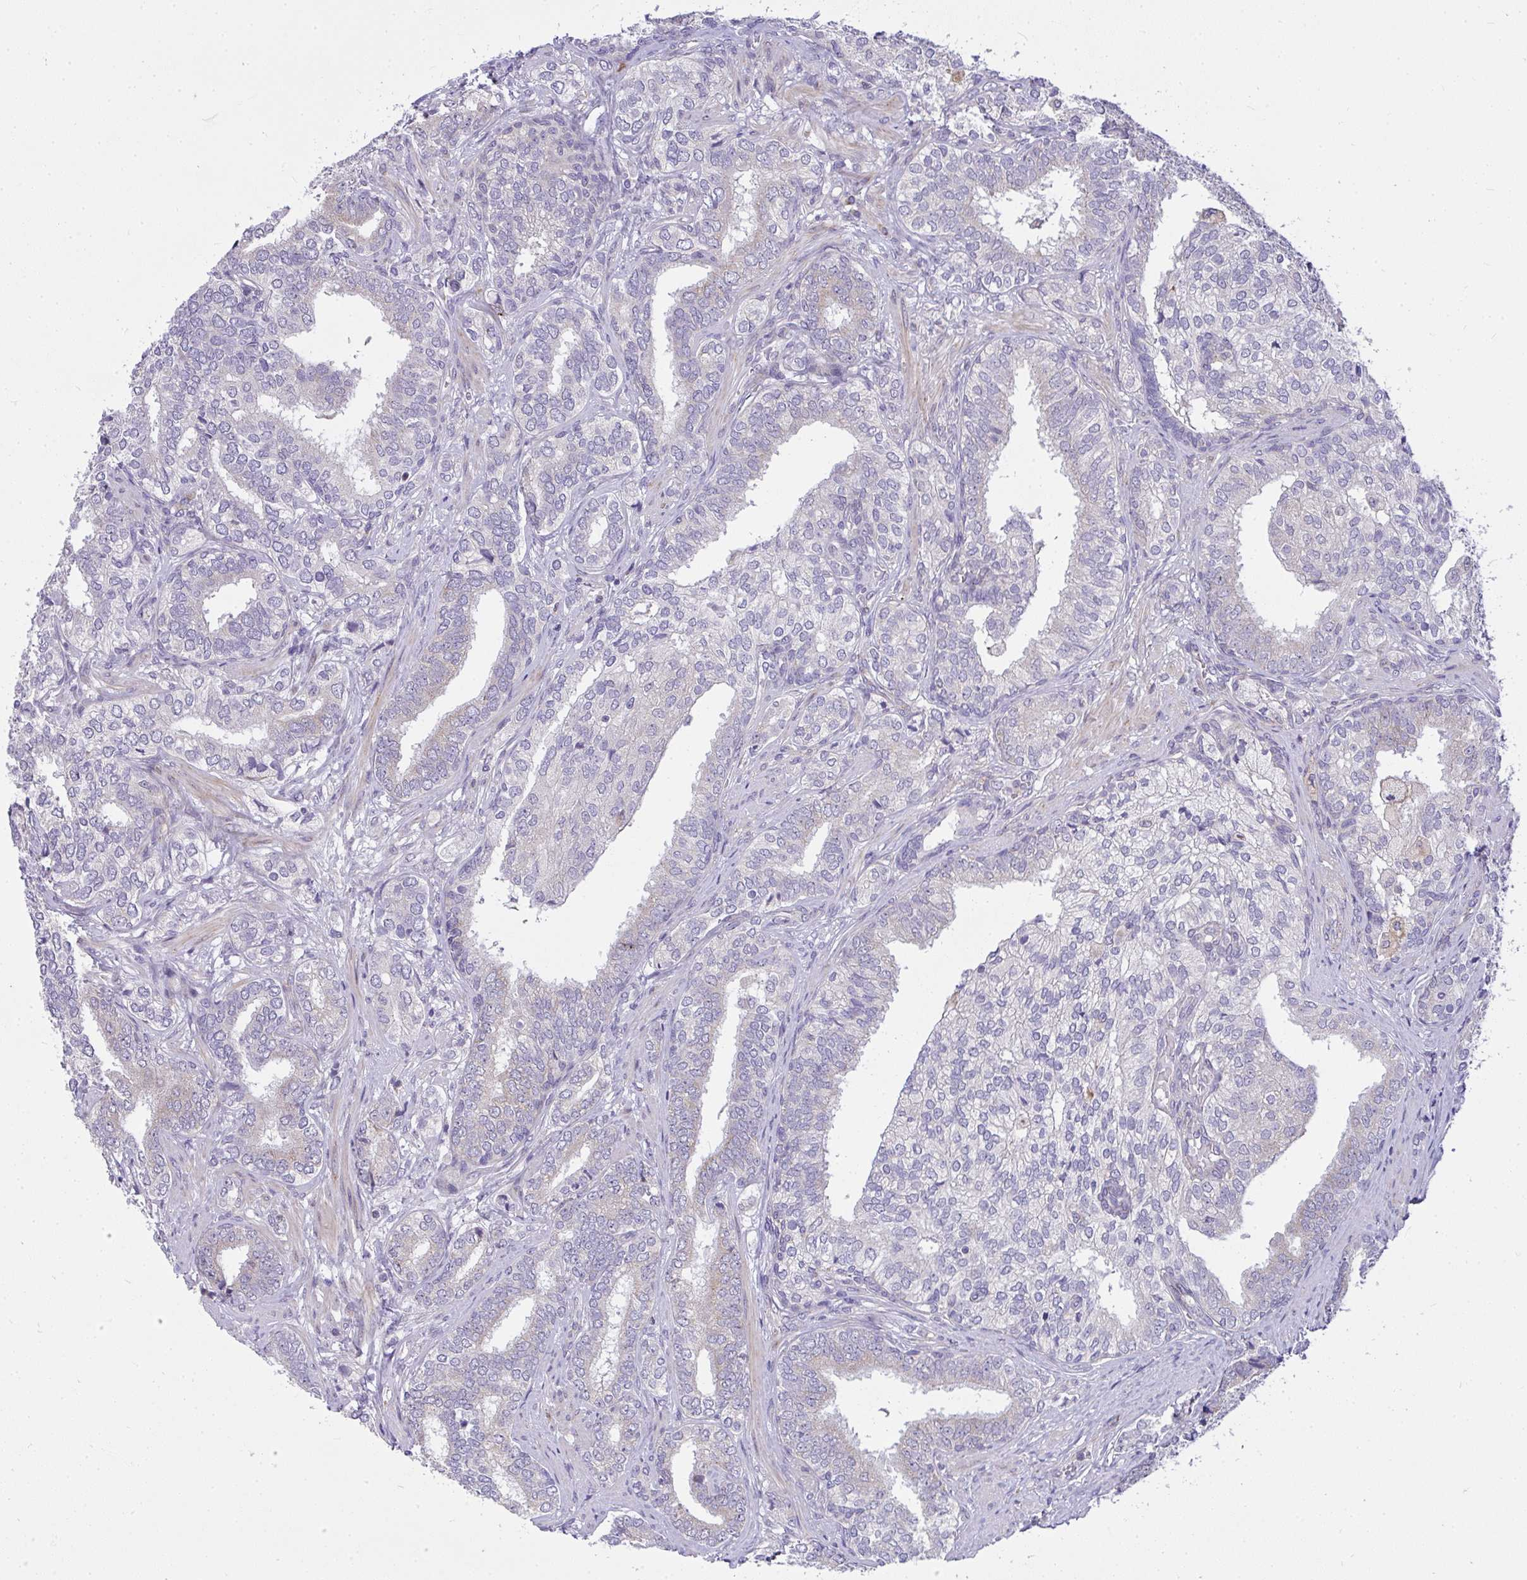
{"staining": {"intensity": "negative", "quantity": "none", "location": "none"}, "tissue": "prostate cancer", "cell_type": "Tumor cells", "image_type": "cancer", "snomed": [{"axis": "morphology", "description": "Adenocarcinoma, High grade"}, {"axis": "topography", "description": "Prostate"}], "caption": "Immunohistochemistry micrograph of neoplastic tissue: human high-grade adenocarcinoma (prostate) stained with DAB exhibits no significant protein positivity in tumor cells. (Stains: DAB (3,3'-diaminobenzidine) IHC with hematoxylin counter stain, Microscopy: brightfield microscopy at high magnification).", "gene": "SRRM4", "patient": {"sex": "male", "age": 72}}